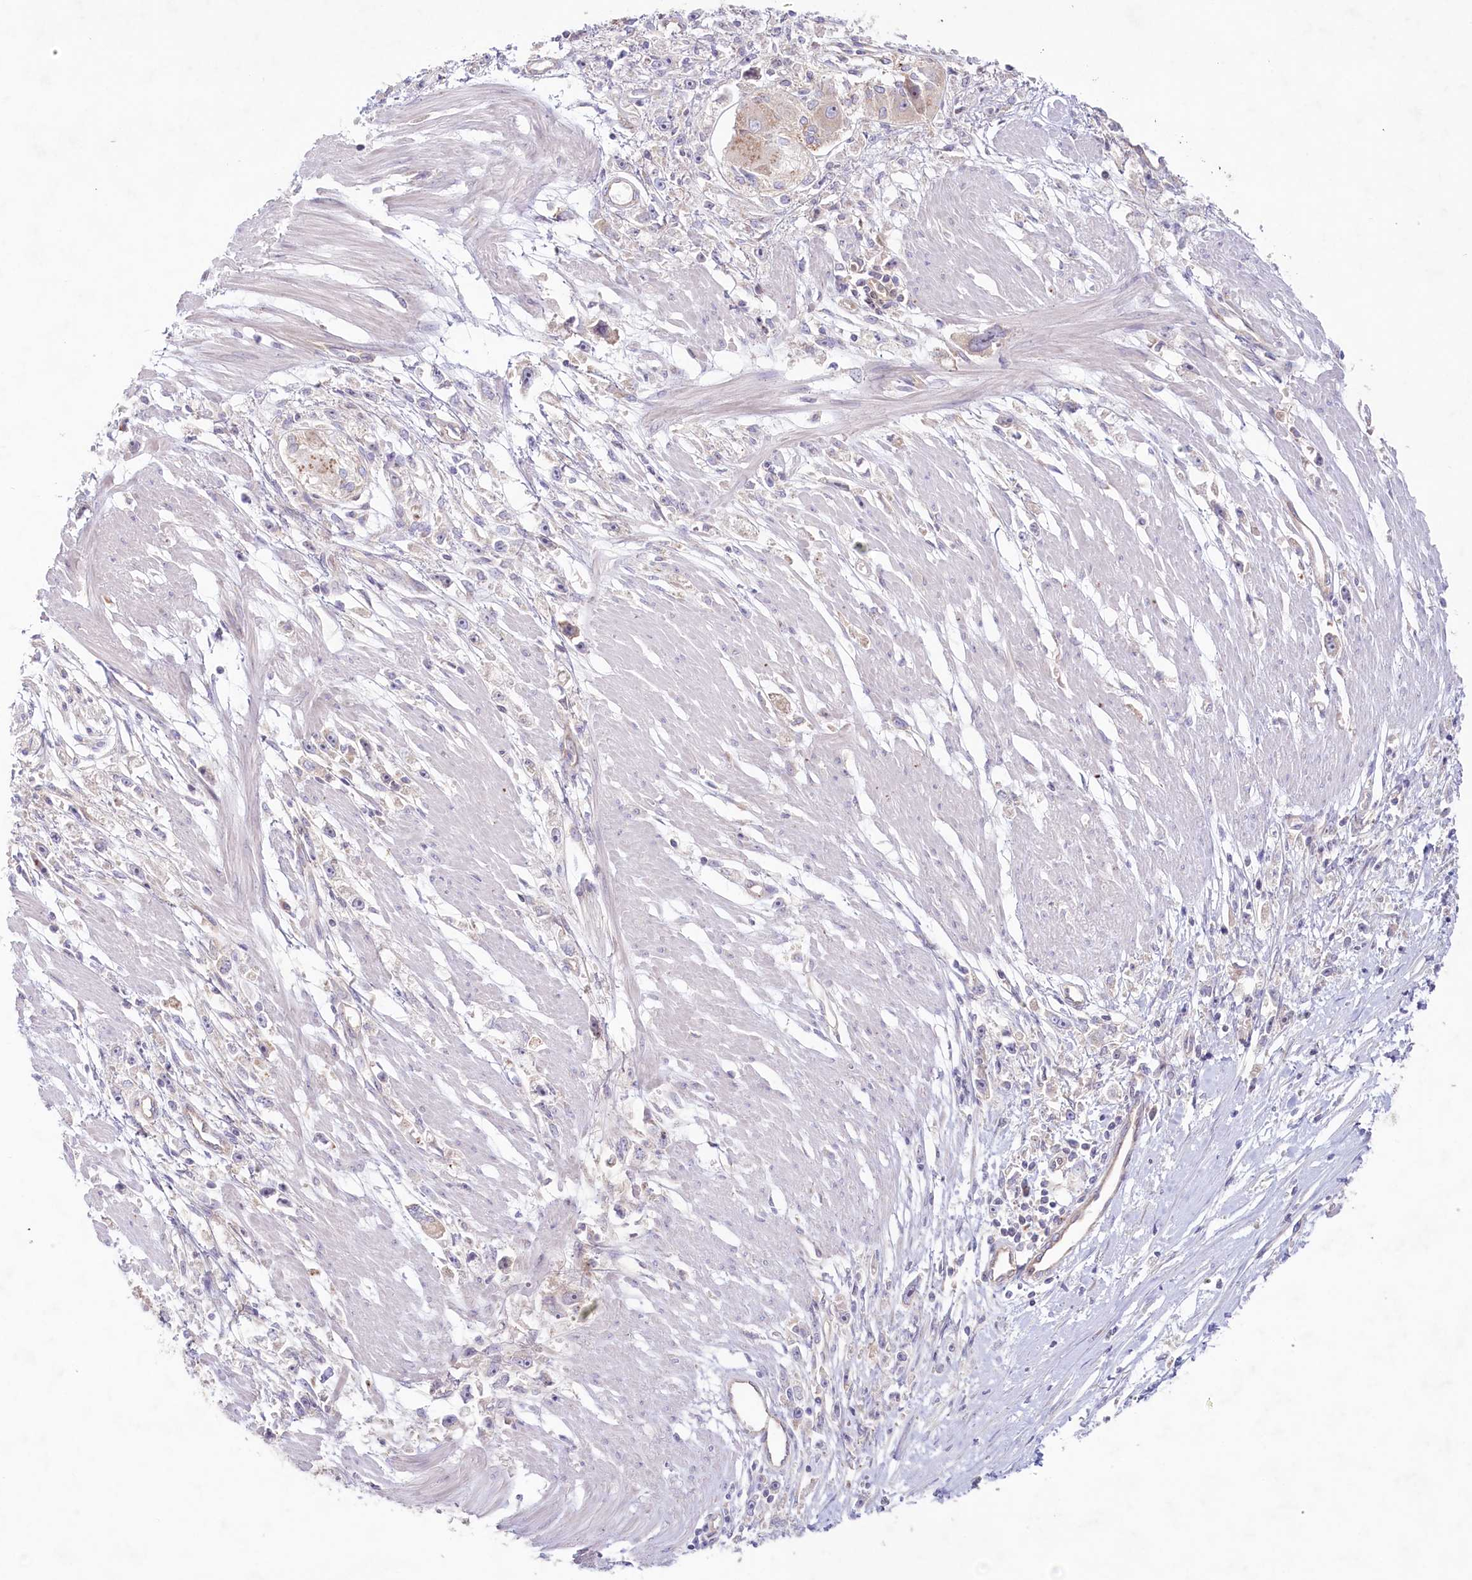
{"staining": {"intensity": "negative", "quantity": "none", "location": "none"}, "tissue": "stomach cancer", "cell_type": "Tumor cells", "image_type": "cancer", "snomed": [{"axis": "morphology", "description": "Adenocarcinoma, NOS"}, {"axis": "topography", "description": "Stomach"}], "caption": "Adenocarcinoma (stomach) stained for a protein using immunohistochemistry displays no expression tumor cells.", "gene": "TNIP1", "patient": {"sex": "female", "age": 59}}